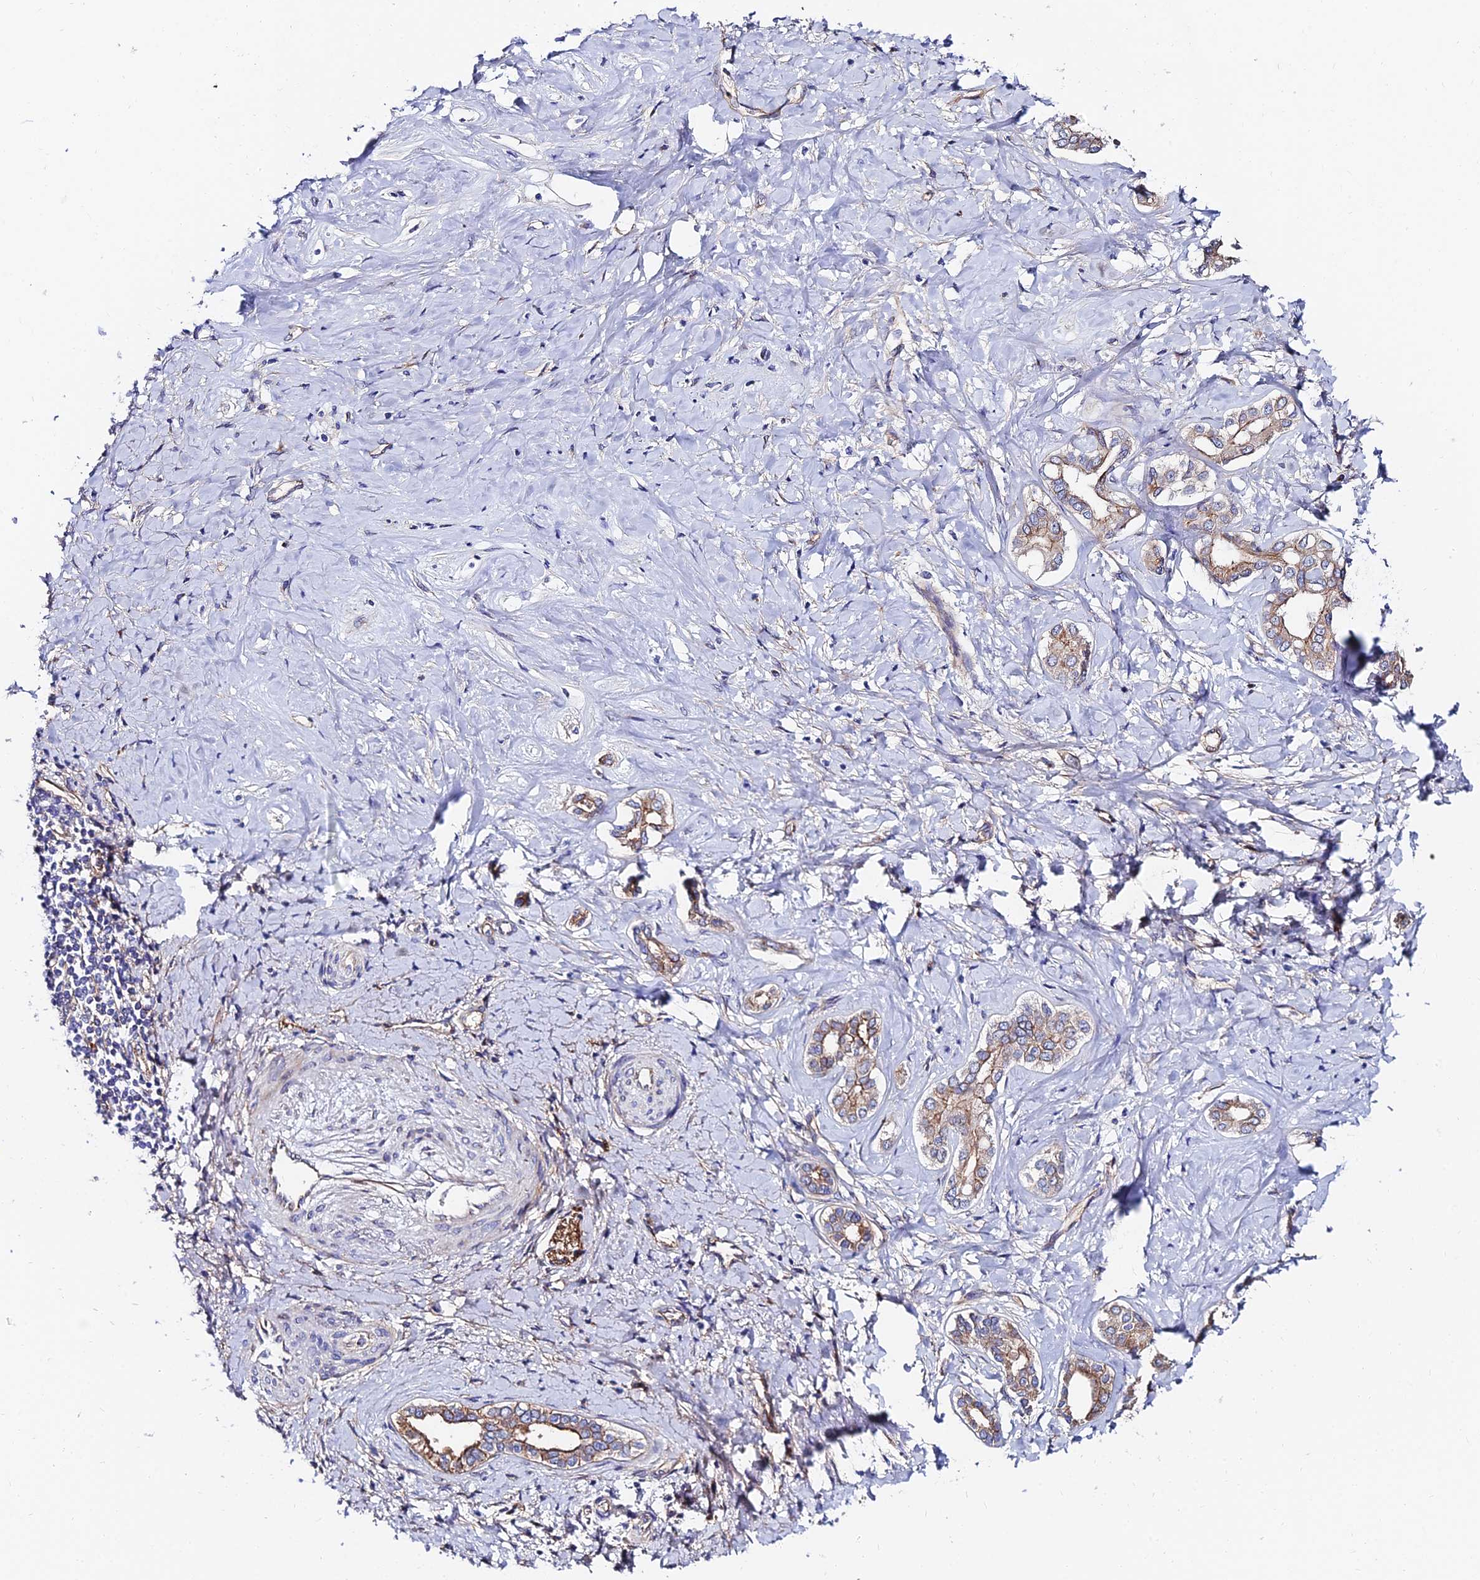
{"staining": {"intensity": "moderate", "quantity": "<25%", "location": "cytoplasmic/membranous"}, "tissue": "liver cancer", "cell_type": "Tumor cells", "image_type": "cancer", "snomed": [{"axis": "morphology", "description": "Cholangiocarcinoma"}, {"axis": "topography", "description": "Liver"}], "caption": "Immunohistochemistry histopathology image of liver cancer stained for a protein (brown), which demonstrates low levels of moderate cytoplasmic/membranous expression in about <25% of tumor cells.", "gene": "ADGRF3", "patient": {"sex": "female", "age": 77}}